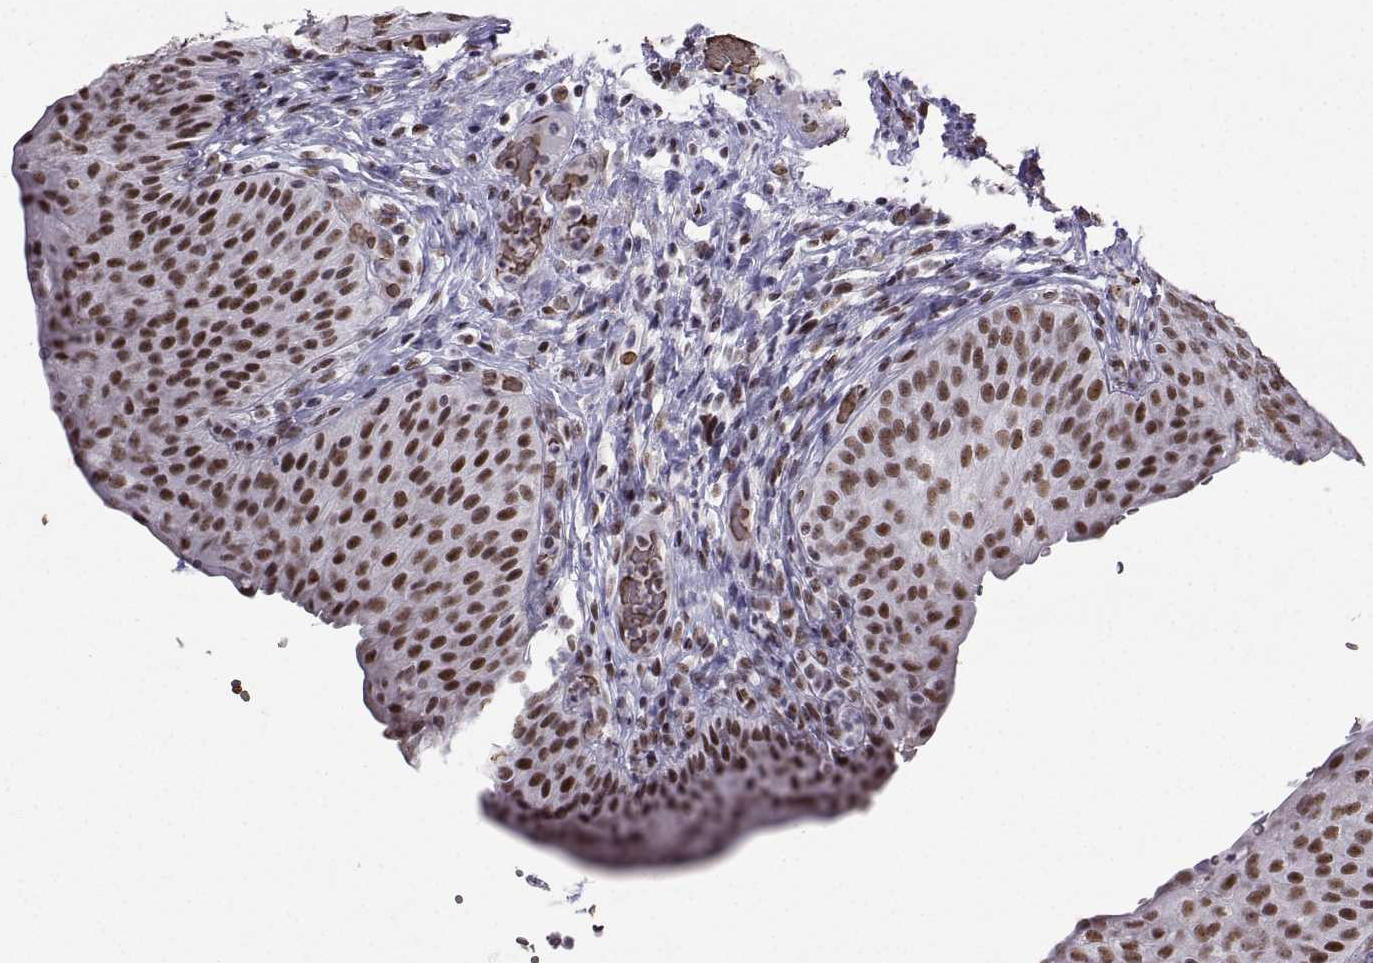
{"staining": {"intensity": "moderate", "quantity": ">75%", "location": "nuclear"}, "tissue": "urinary bladder", "cell_type": "Urothelial cells", "image_type": "normal", "snomed": [{"axis": "morphology", "description": "Normal tissue, NOS"}, {"axis": "topography", "description": "Urinary bladder"}], "caption": "A micrograph of human urinary bladder stained for a protein shows moderate nuclear brown staining in urothelial cells.", "gene": "CCNK", "patient": {"sex": "male", "age": 66}}